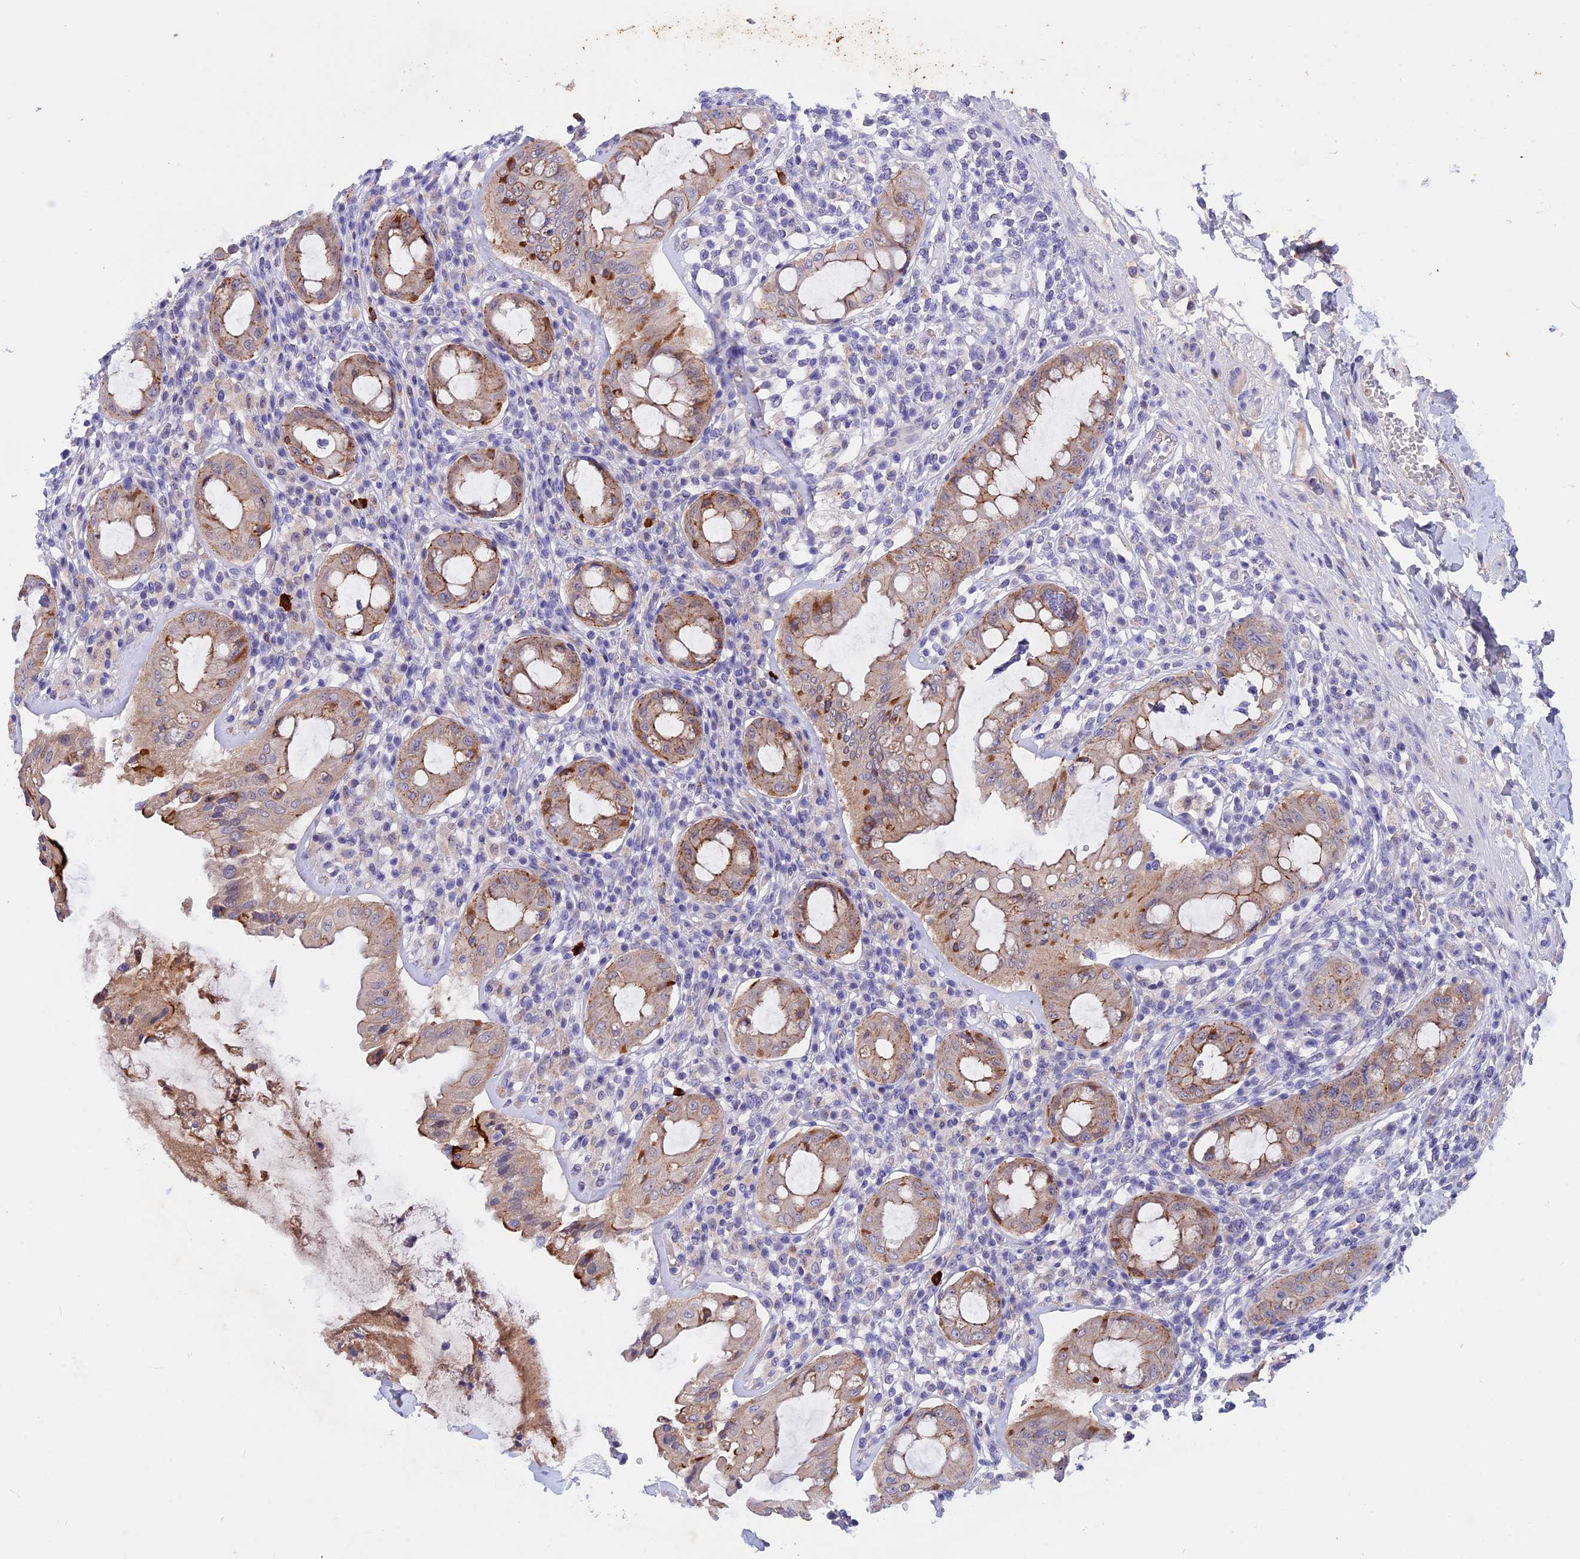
{"staining": {"intensity": "moderate", "quantity": "25%-75%", "location": "cytoplasmic/membranous"}, "tissue": "rectum", "cell_type": "Glandular cells", "image_type": "normal", "snomed": [{"axis": "morphology", "description": "Normal tissue, NOS"}, {"axis": "topography", "description": "Rectum"}], "caption": "Immunohistochemistry (IHC) staining of unremarkable rectum, which demonstrates medium levels of moderate cytoplasmic/membranous staining in about 25%-75% of glandular cells indicating moderate cytoplasmic/membranous protein staining. The staining was performed using DAB (3,3'-diaminobenzidine) (brown) for protein detection and nuclei were counterstained in hematoxylin (blue).", "gene": "GK5", "patient": {"sex": "female", "age": 57}}